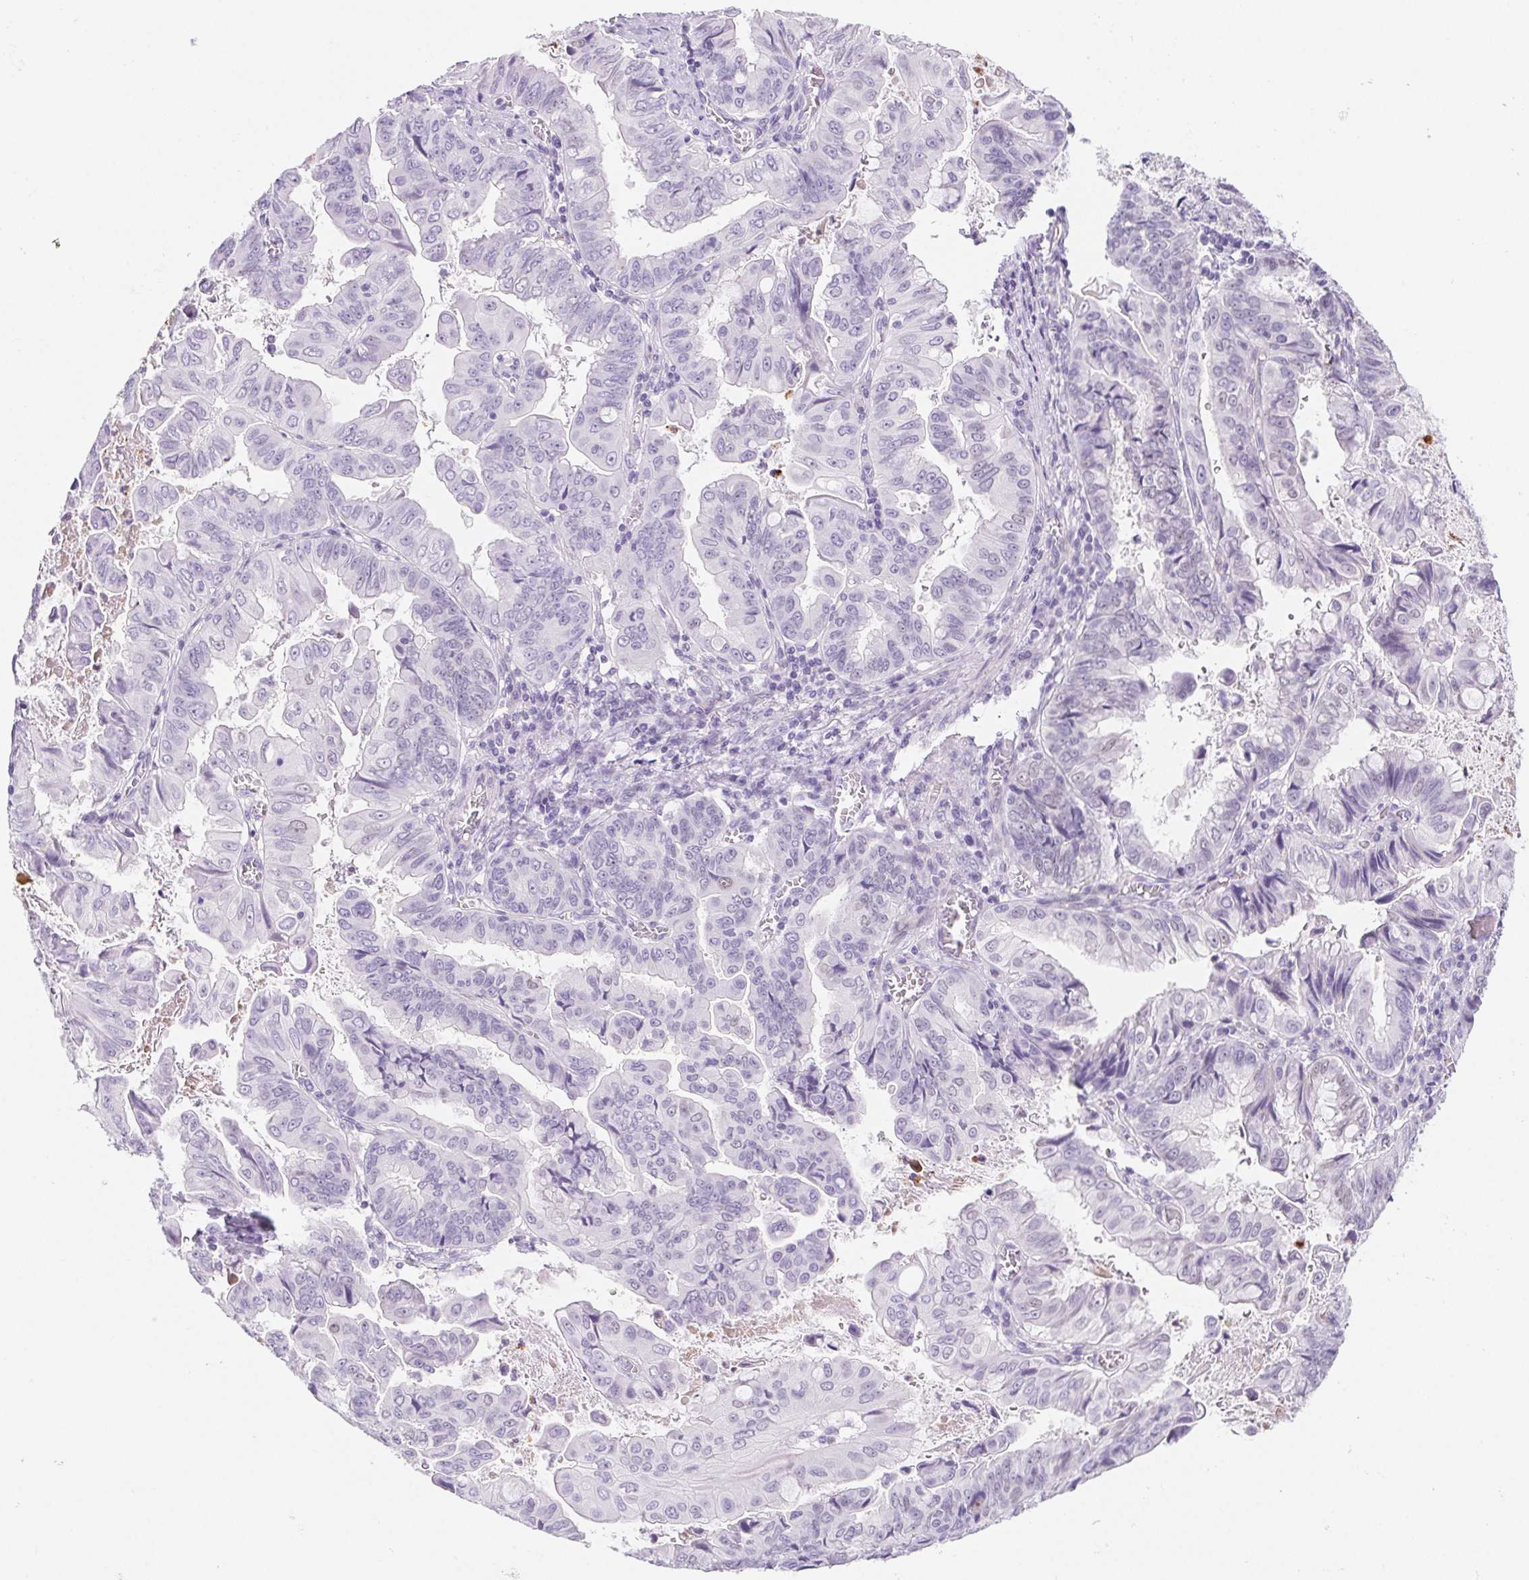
{"staining": {"intensity": "negative", "quantity": "none", "location": "none"}, "tissue": "stomach cancer", "cell_type": "Tumor cells", "image_type": "cancer", "snomed": [{"axis": "morphology", "description": "Adenocarcinoma, NOS"}, {"axis": "topography", "description": "Stomach, upper"}], "caption": "The photomicrograph shows no significant positivity in tumor cells of stomach adenocarcinoma.", "gene": "CYP21A2", "patient": {"sex": "male", "age": 80}}